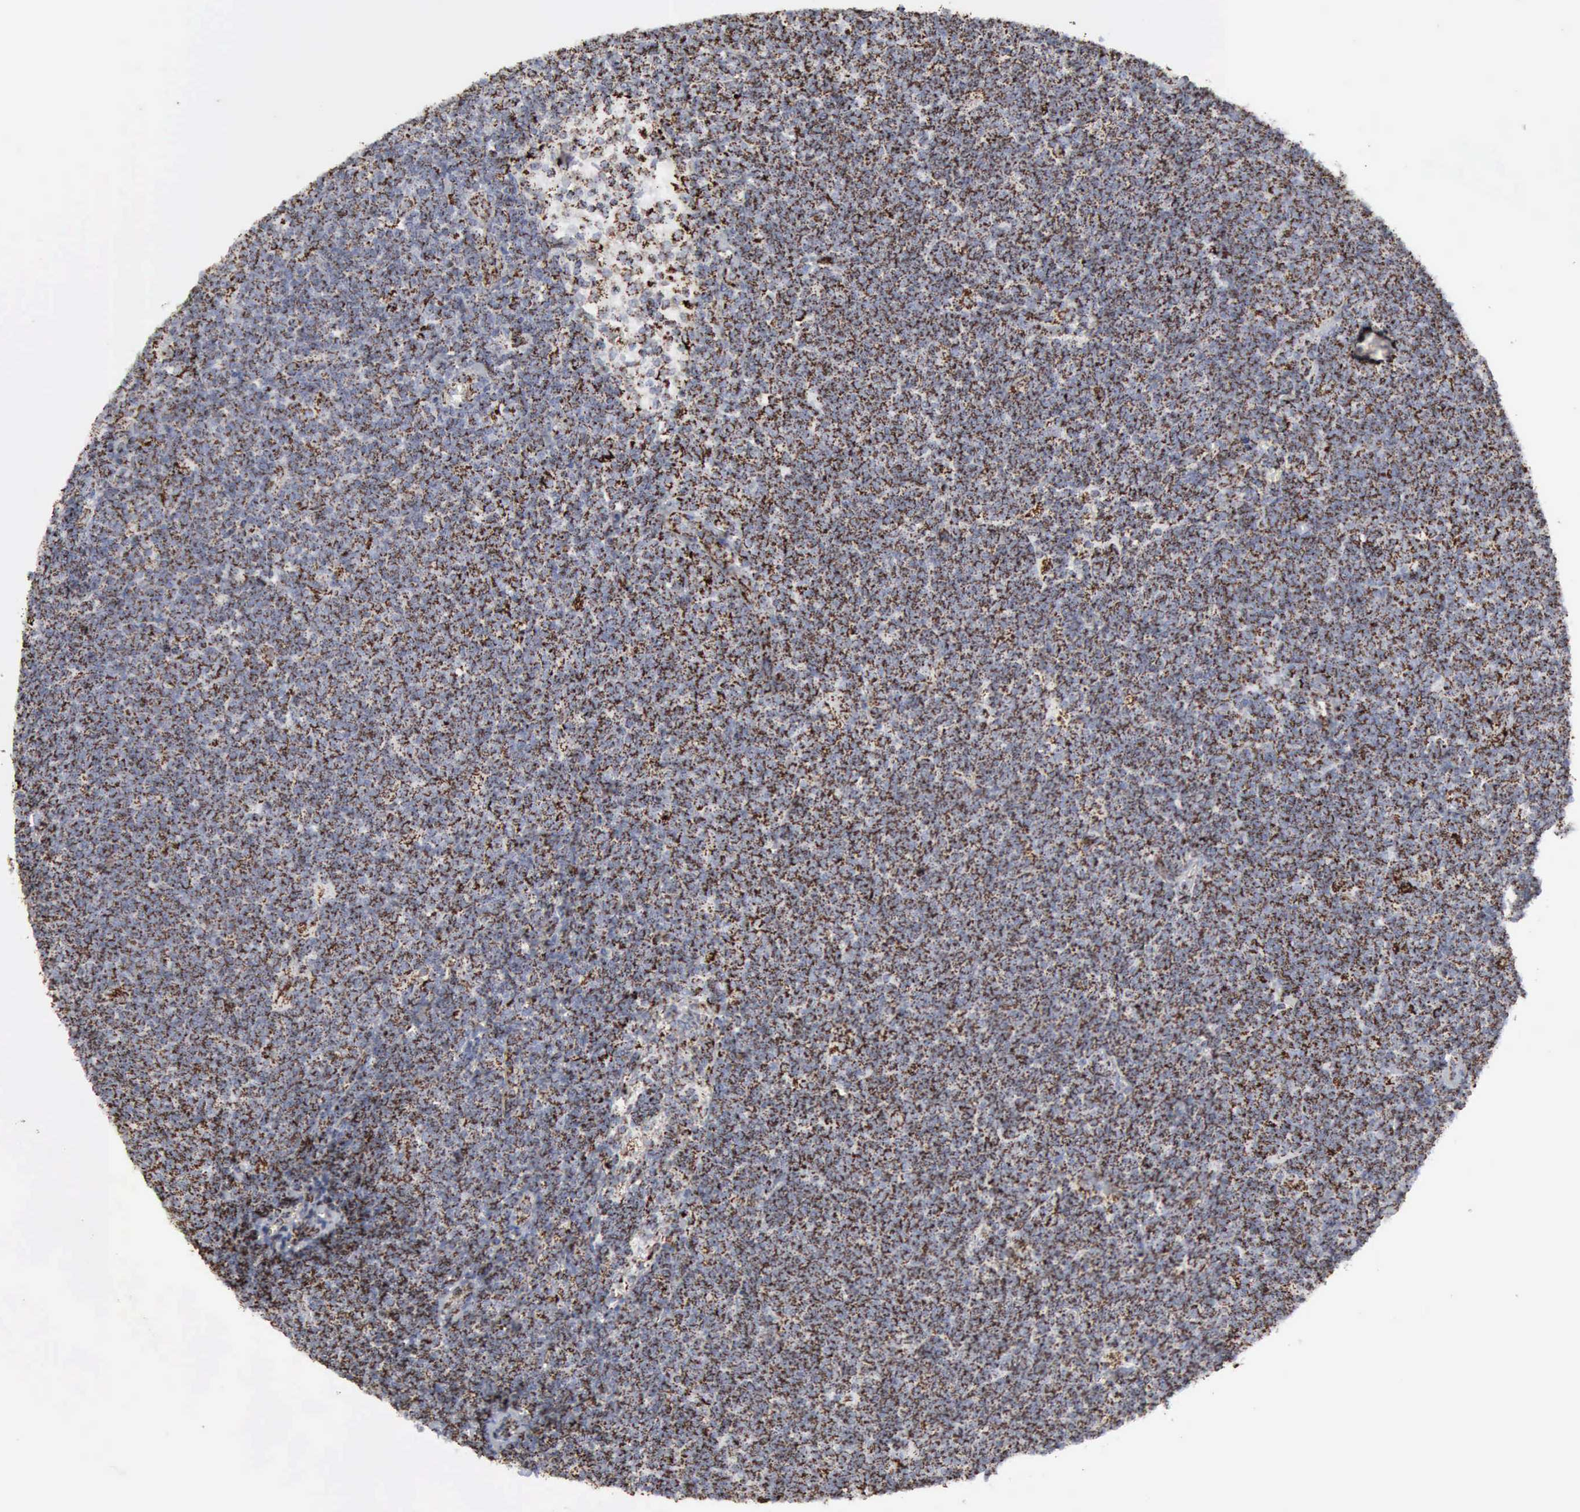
{"staining": {"intensity": "strong", "quantity": "<25%", "location": "cytoplasmic/membranous"}, "tissue": "lymphoma", "cell_type": "Tumor cells", "image_type": "cancer", "snomed": [{"axis": "morphology", "description": "Malignant lymphoma, non-Hodgkin's type, Low grade"}, {"axis": "topography", "description": "Lymph node"}], "caption": "Lymphoma was stained to show a protein in brown. There is medium levels of strong cytoplasmic/membranous positivity in about <25% of tumor cells. Using DAB (3,3'-diaminobenzidine) (brown) and hematoxylin (blue) stains, captured at high magnification using brightfield microscopy.", "gene": "ACO2", "patient": {"sex": "male", "age": 65}}